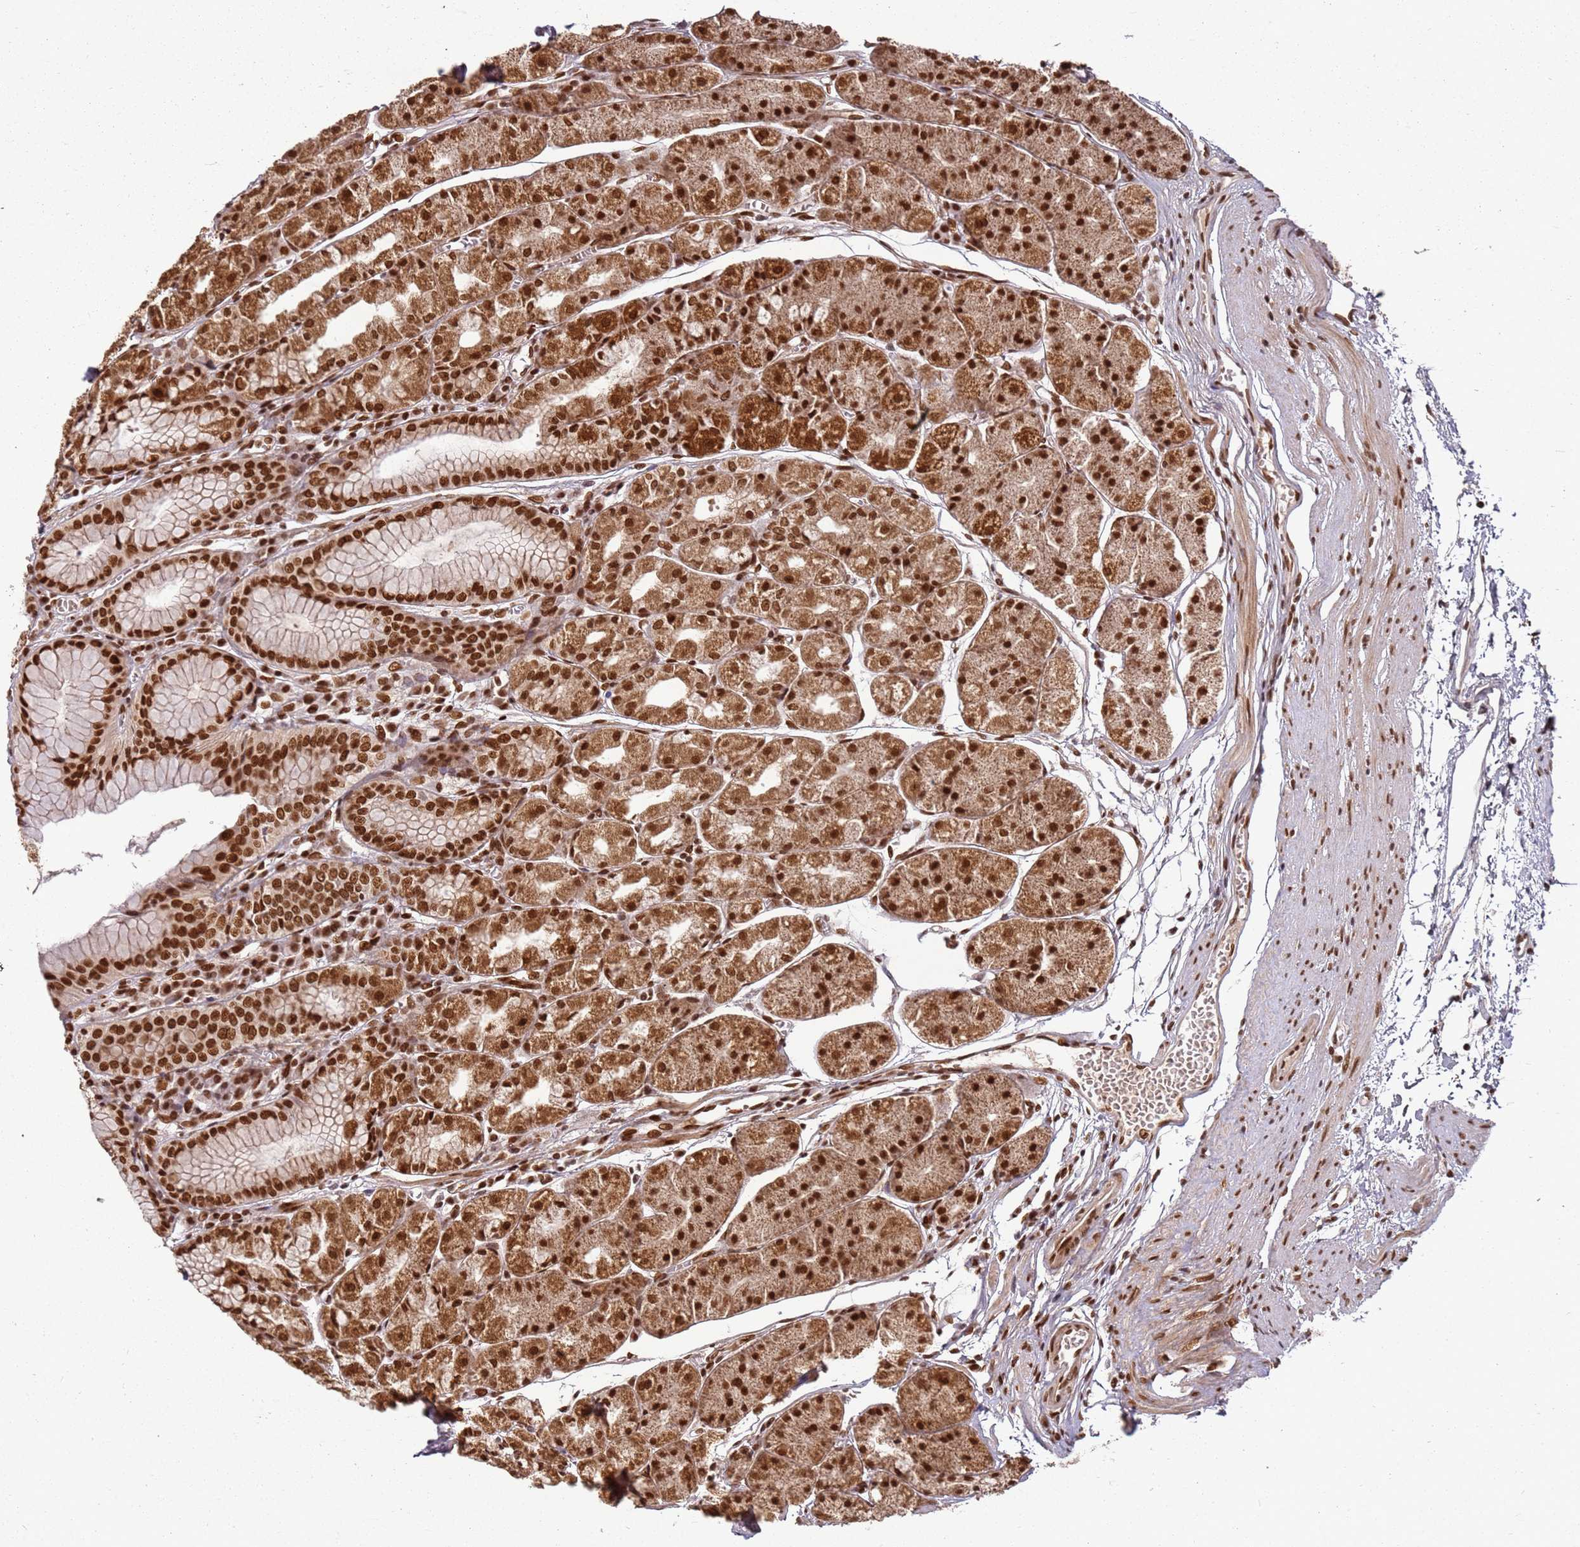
{"staining": {"intensity": "strong", "quantity": ">75%", "location": "cytoplasmic/membranous,nuclear"}, "tissue": "stomach", "cell_type": "Glandular cells", "image_type": "normal", "snomed": [{"axis": "morphology", "description": "Normal tissue, NOS"}, {"axis": "topography", "description": "Stomach"}], "caption": "Approximately >75% of glandular cells in unremarkable human stomach show strong cytoplasmic/membranous,nuclear protein positivity as visualized by brown immunohistochemical staining.", "gene": "TENT4A", "patient": {"sex": "male", "age": 55}}